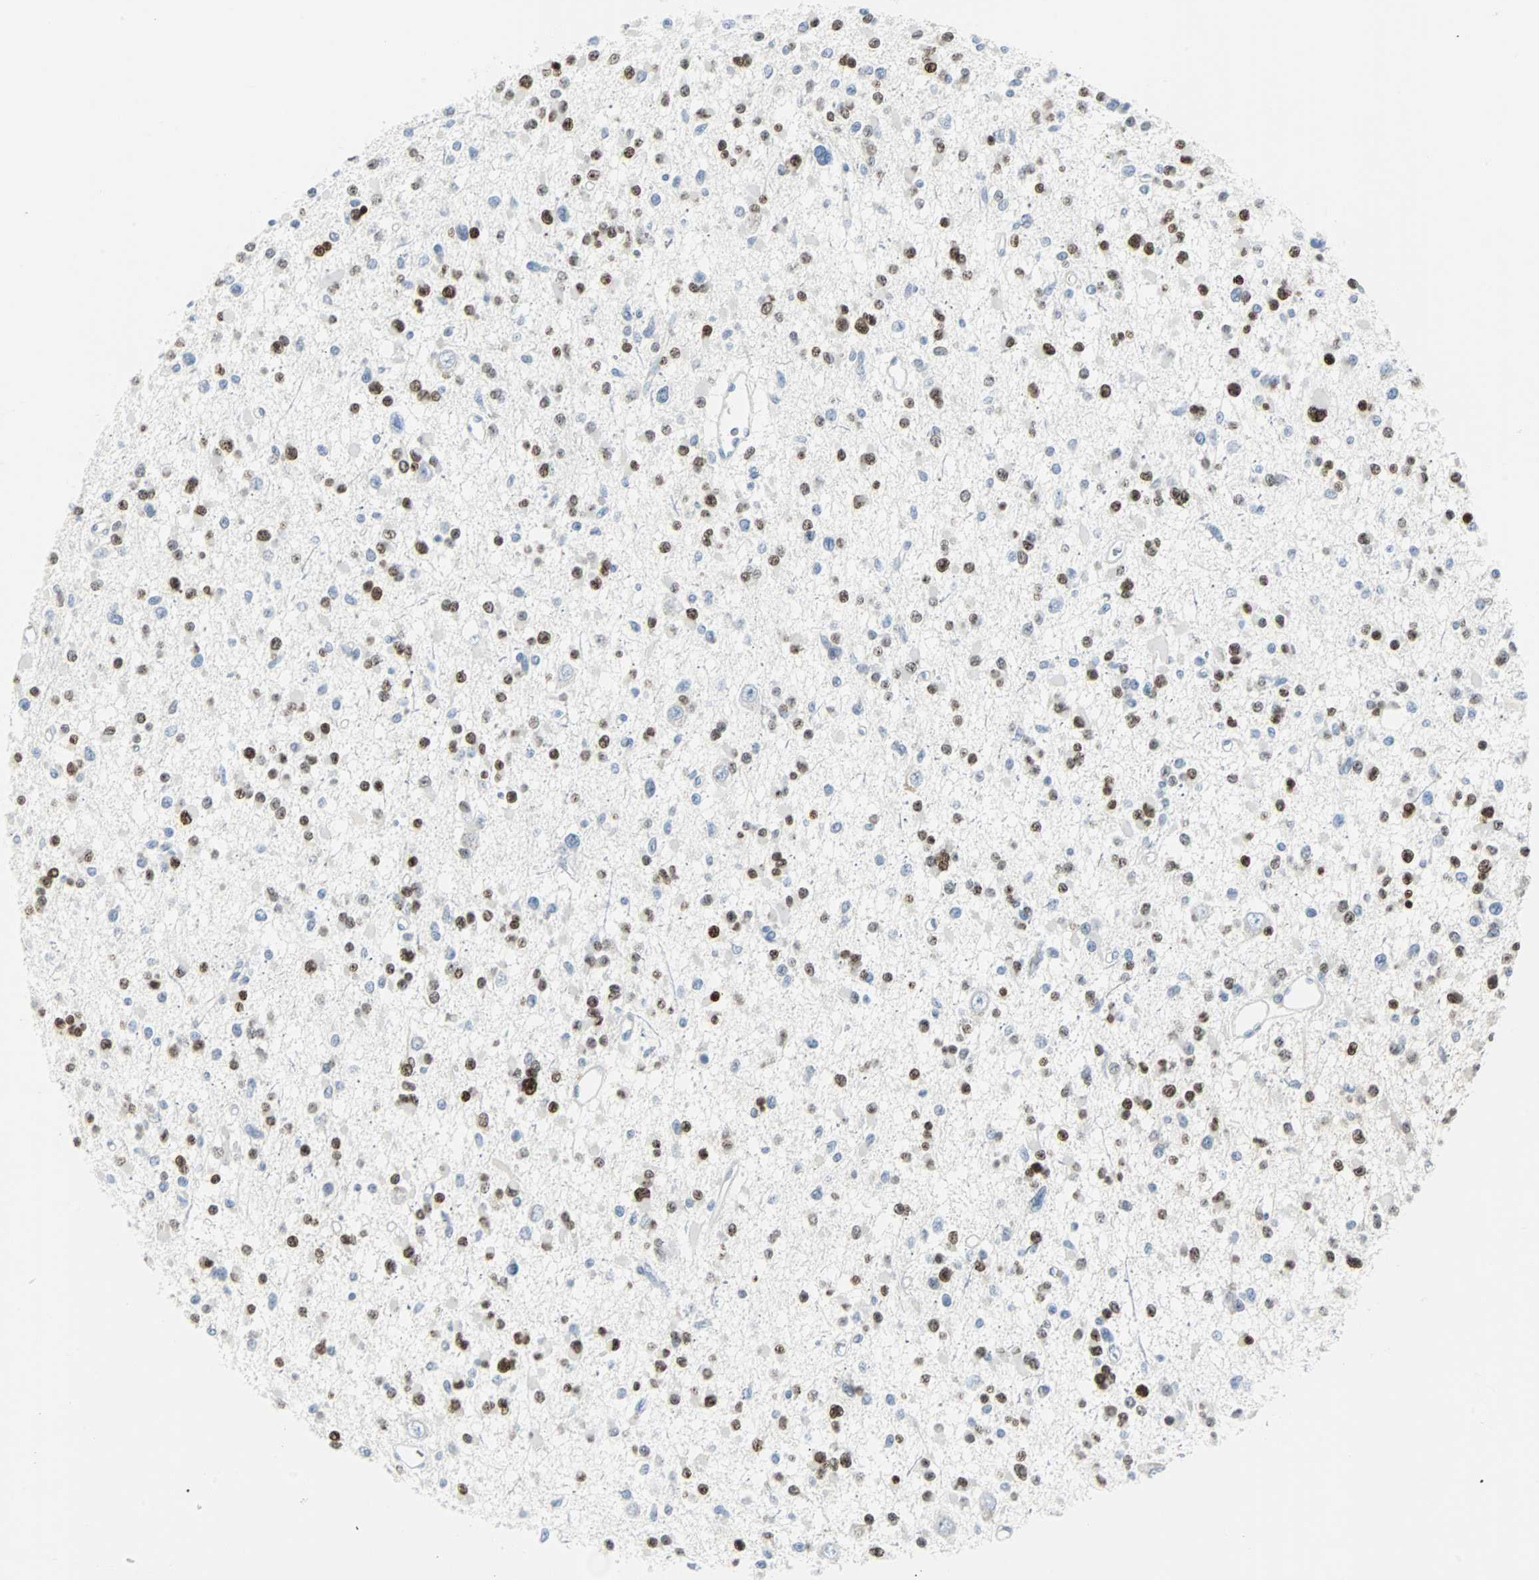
{"staining": {"intensity": "strong", "quantity": "25%-75%", "location": "nuclear"}, "tissue": "glioma", "cell_type": "Tumor cells", "image_type": "cancer", "snomed": [{"axis": "morphology", "description": "Glioma, malignant, Low grade"}, {"axis": "topography", "description": "Brain"}], "caption": "A high-resolution image shows IHC staining of malignant glioma (low-grade), which exhibits strong nuclear staining in about 25%-75% of tumor cells. The protein is shown in brown color, while the nuclei are stained blue.", "gene": "IL33", "patient": {"sex": "female", "age": 22}}